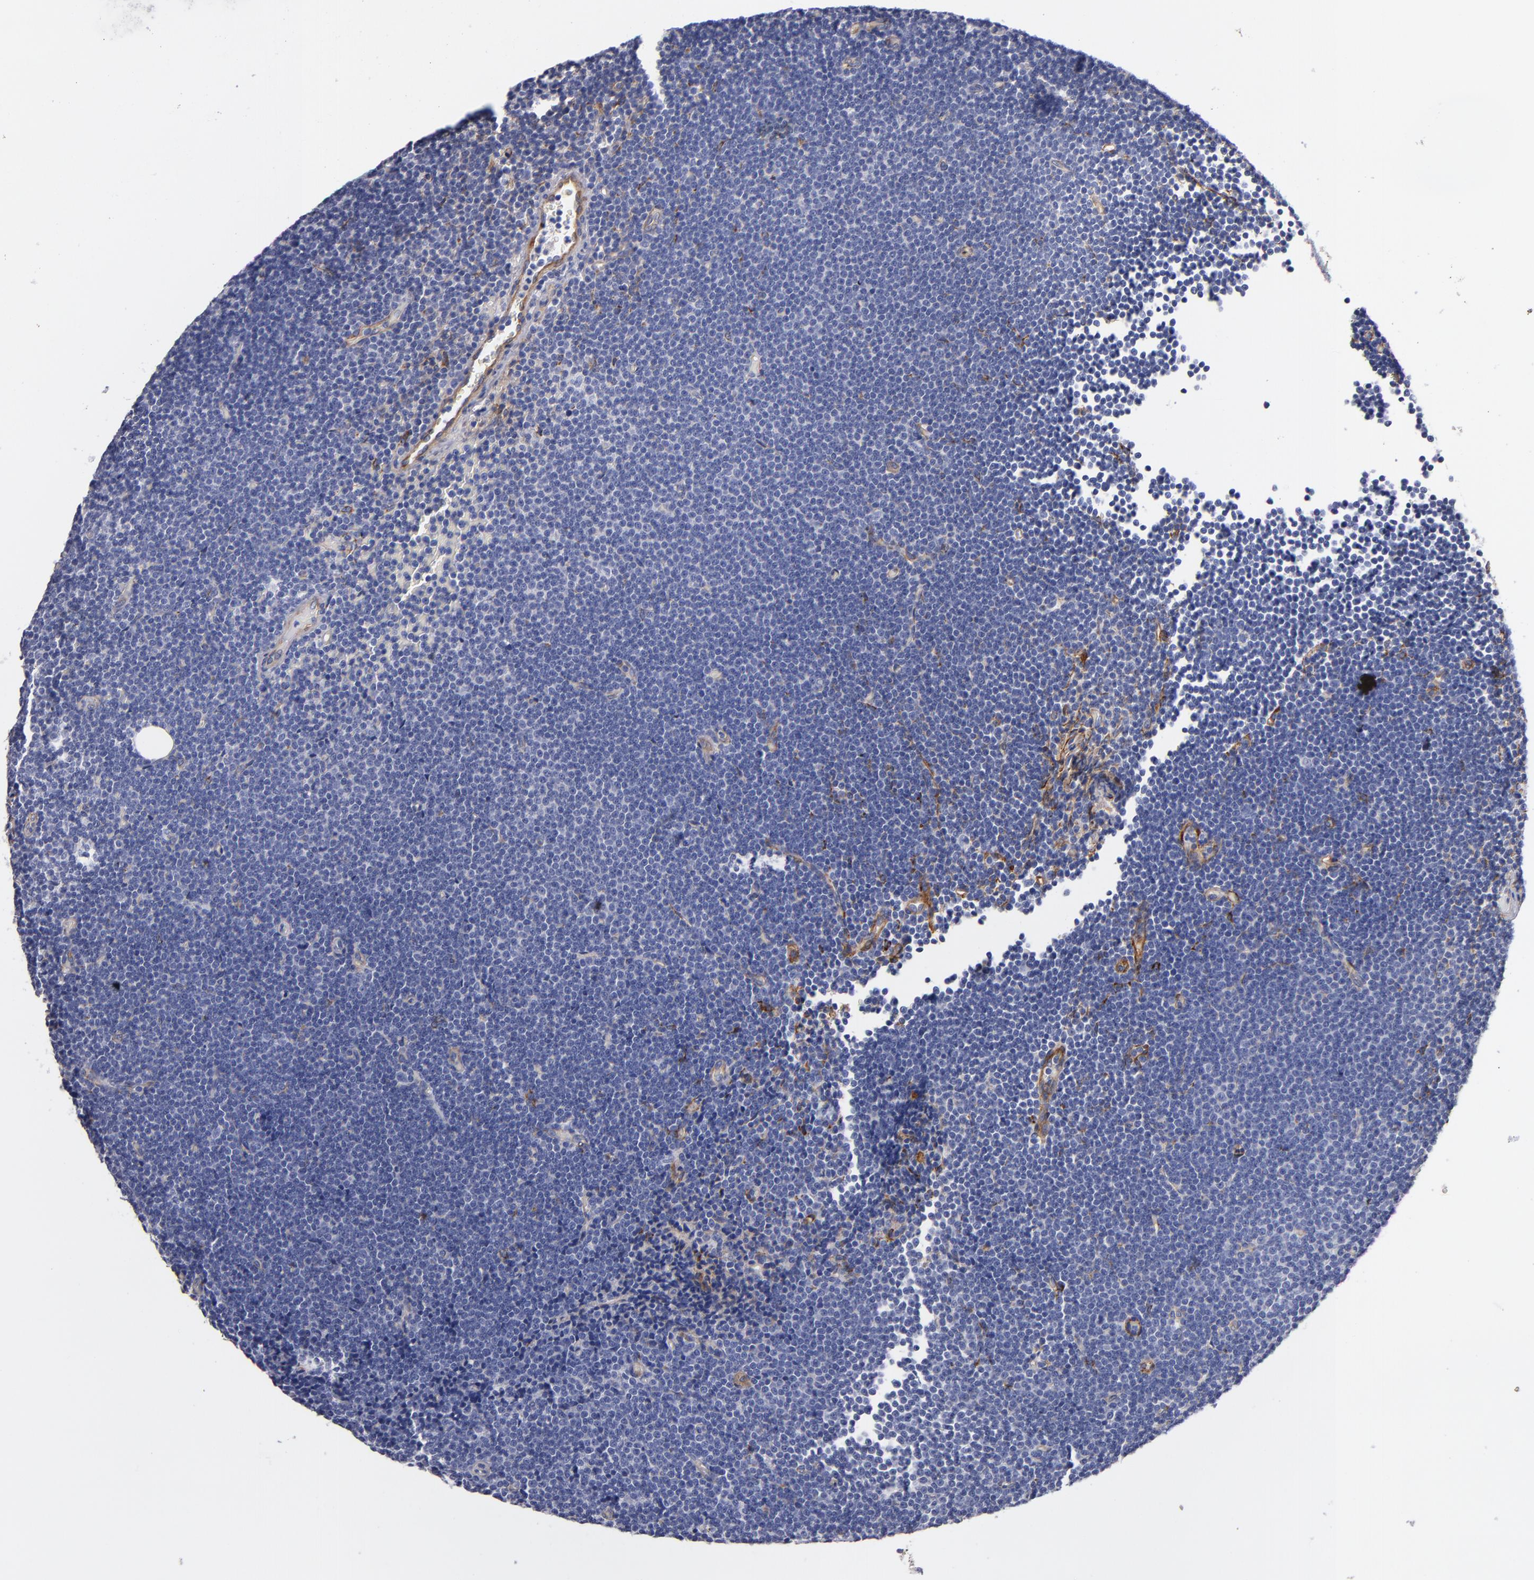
{"staining": {"intensity": "negative", "quantity": "none", "location": "none"}, "tissue": "lymphoma", "cell_type": "Tumor cells", "image_type": "cancer", "snomed": [{"axis": "morphology", "description": "Malignant lymphoma, non-Hodgkin's type, Low grade"}, {"axis": "topography", "description": "Lymph node"}], "caption": "This is an IHC micrograph of malignant lymphoma, non-Hodgkin's type (low-grade). There is no positivity in tumor cells.", "gene": "LAMC1", "patient": {"sex": "female", "age": 73}}